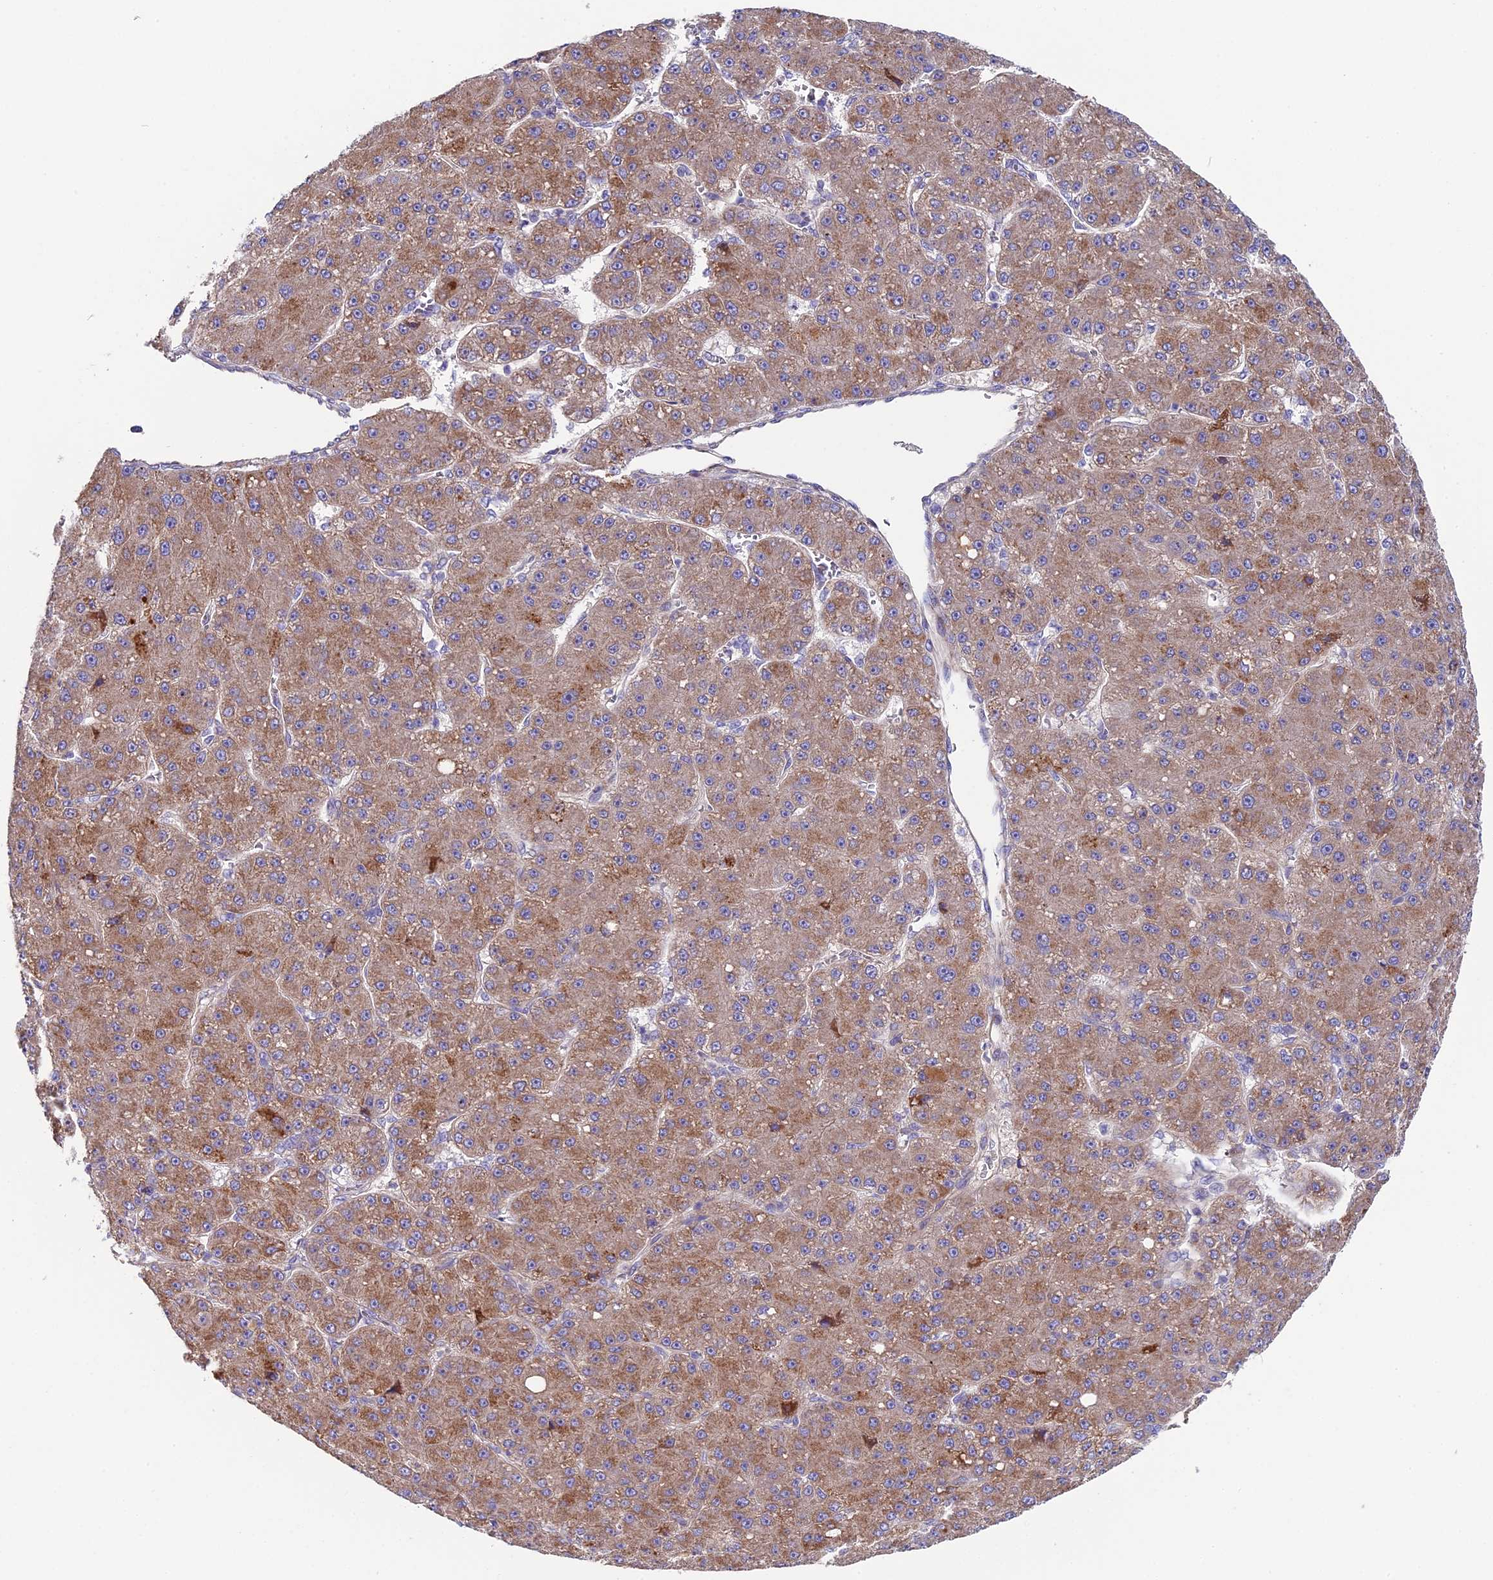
{"staining": {"intensity": "moderate", "quantity": ">75%", "location": "cytoplasmic/membranous"}, "tissue": "liver cancer", "cell_type": "Tumor cells", "image_type": "cancer", "snomed": [{"axis": "morphology", "description": "Carcinoma, Hepatocellular, NOS"}, {"axis": "topography", "description": "Liver"}], "caption": "This is an image of immunohistochemistry staining of hepatocellular carcinoma (liver), which shows moderate staining in the cytoplasmic/membranous of tumor cells.", "gene": "PIGU", "patient": {"sex": "male", "age": 67}}